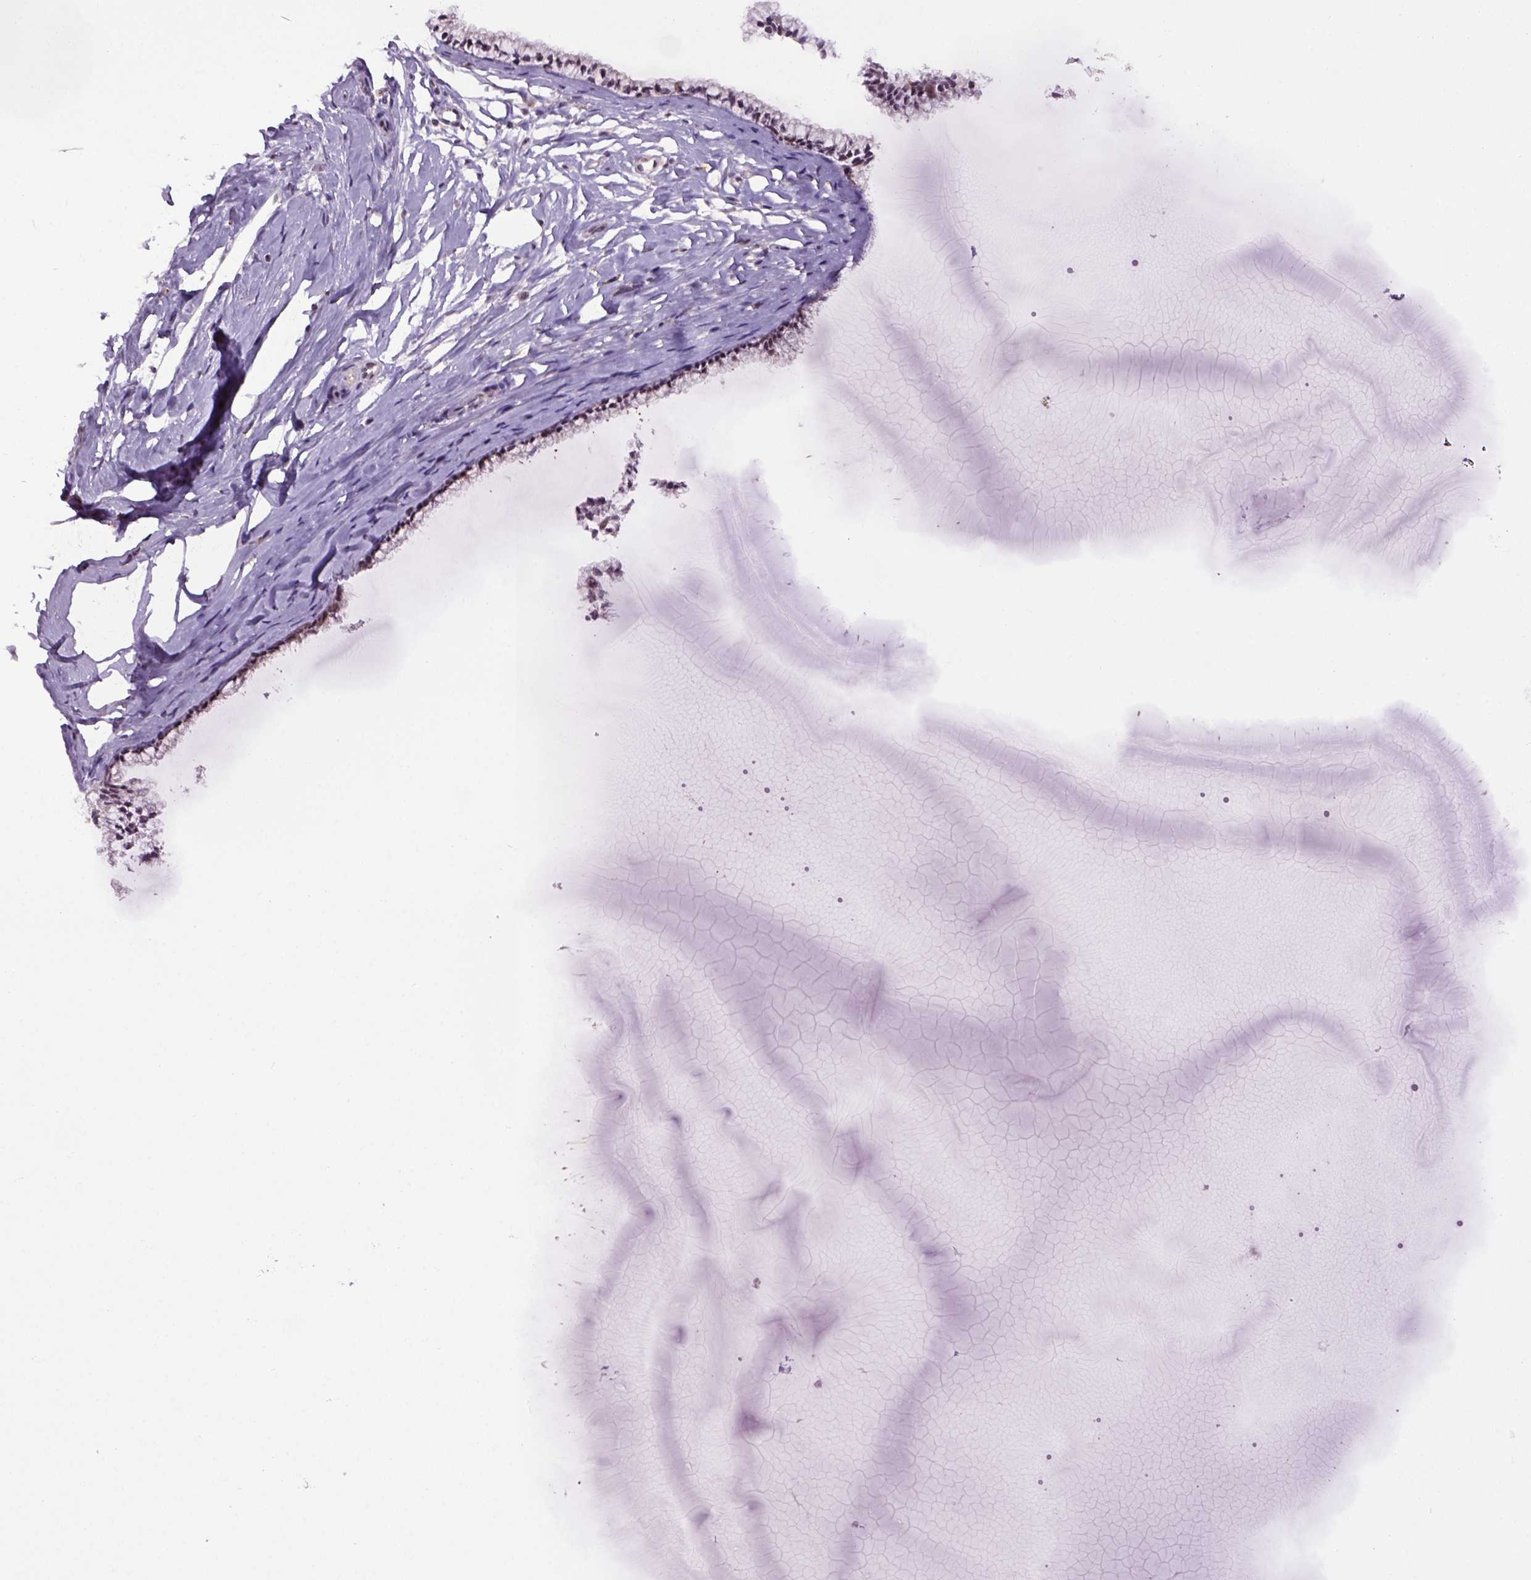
{"staining": {"intensity": "negative", "quantity": "none", "location": "none"}, "tissue": "cervix", "cell_type": "Glandular cells", "image_type": "normal", "snomed": [{"axis": "morphology", "description": "Normal tissue, NOS"}, {"axis": "topography", "description": "Cervix"}], "caption": "Human cervix stained for a protein using immunohistochemistry (IHC) exhibits no expression in glandular cells.", "gene": "RAB43", "patient": {"sex": "female", "age": 40}}